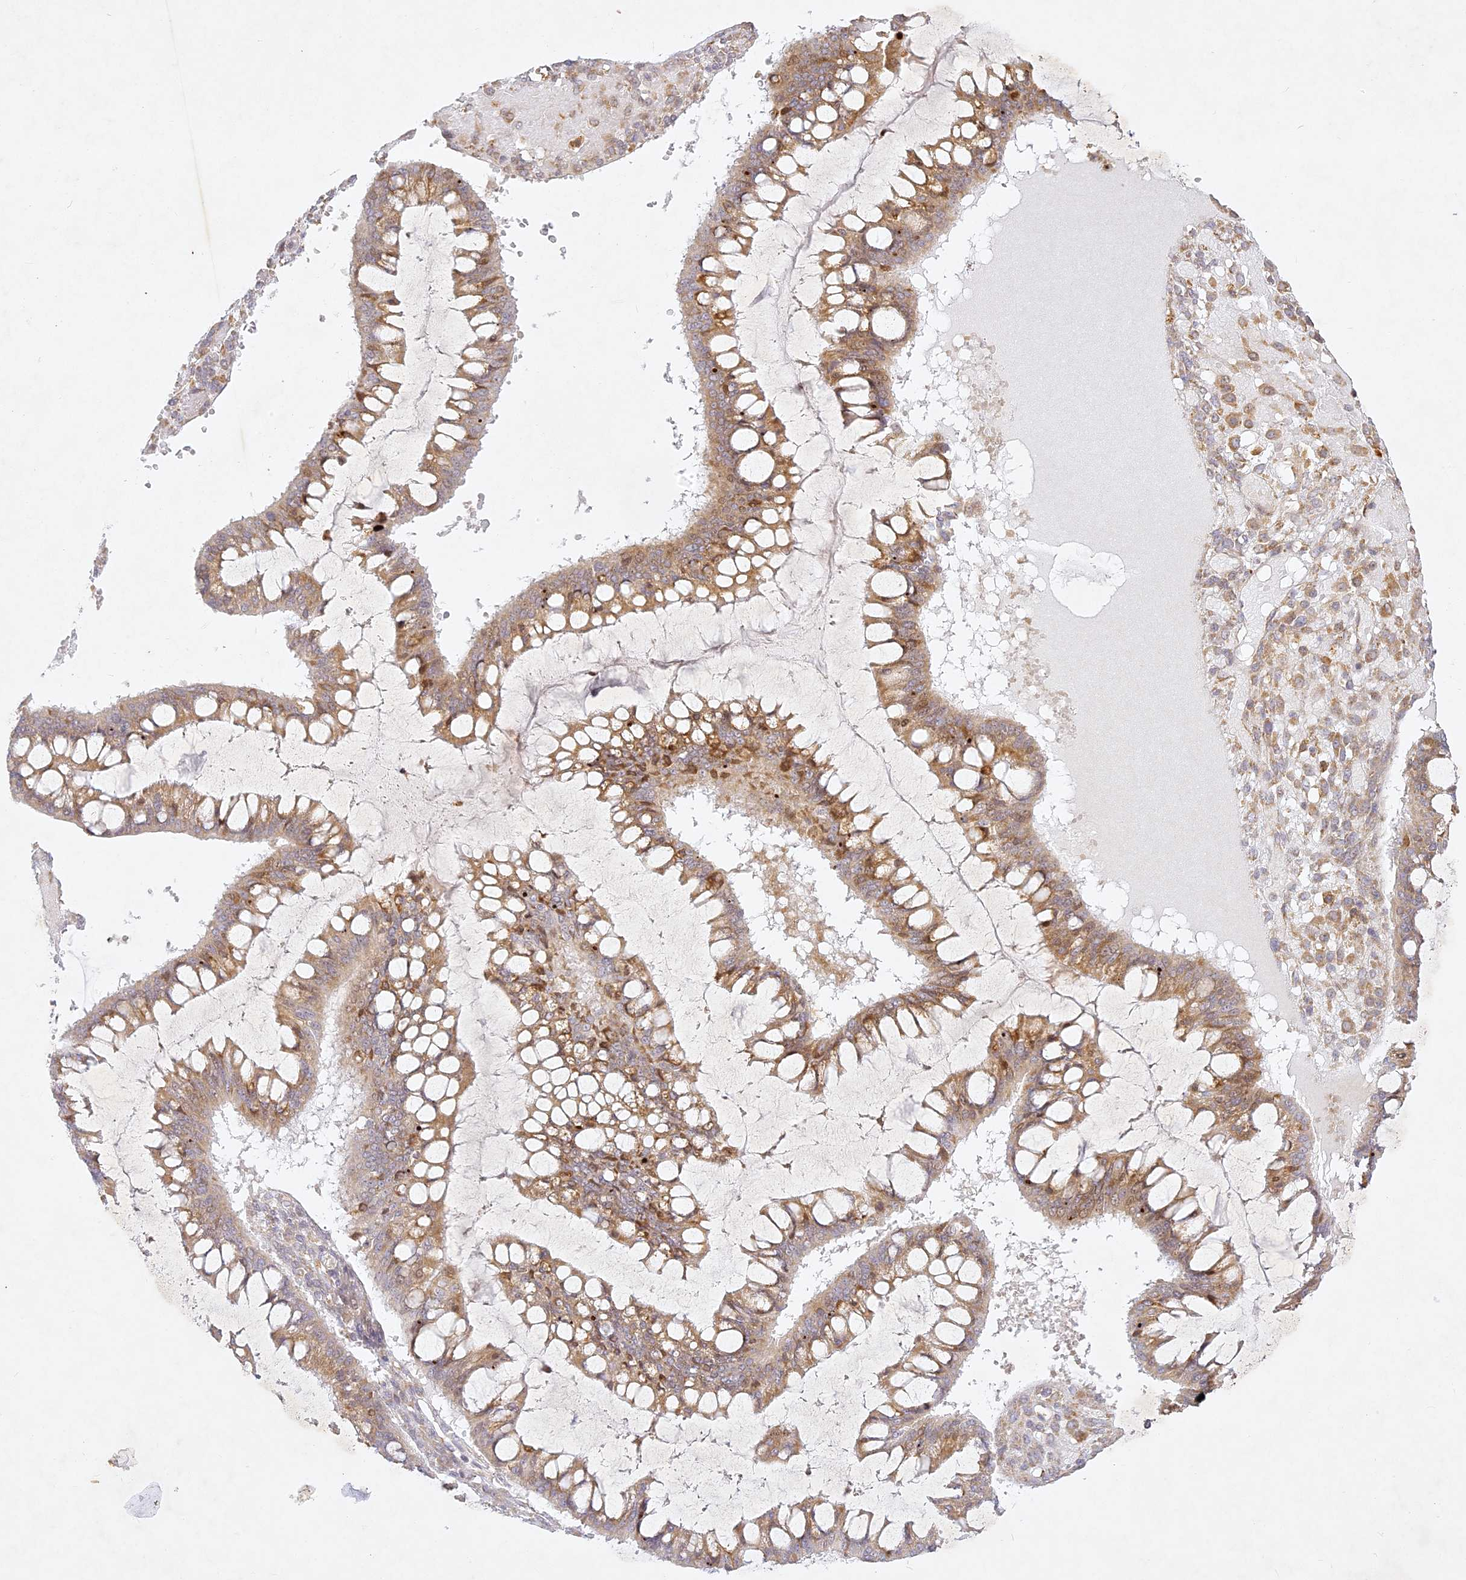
{"staining": {"intensity": "moderate", "quantity": "25%-75%", "location": "cytoplasmic/membranous"}, "tissue": "ovarian cancer", "cell_type": "Tumor cells", "image_type": "cancer", "snomed": [{"axis": "morphology", "description": "Cystadenocarcinoma, mucinous, NOS"}, {"axis": "topography", "description": "Ovary"}], "caption": "Tumor cells reveal medium levels of moderate cytoplasmic/membranous expression in approximately 25%-75% of cells in mucinous cystadenocarcinoma (ovarian).", "gene": "SLC30A5", "patient": {"sex": "female", "age": 73}}